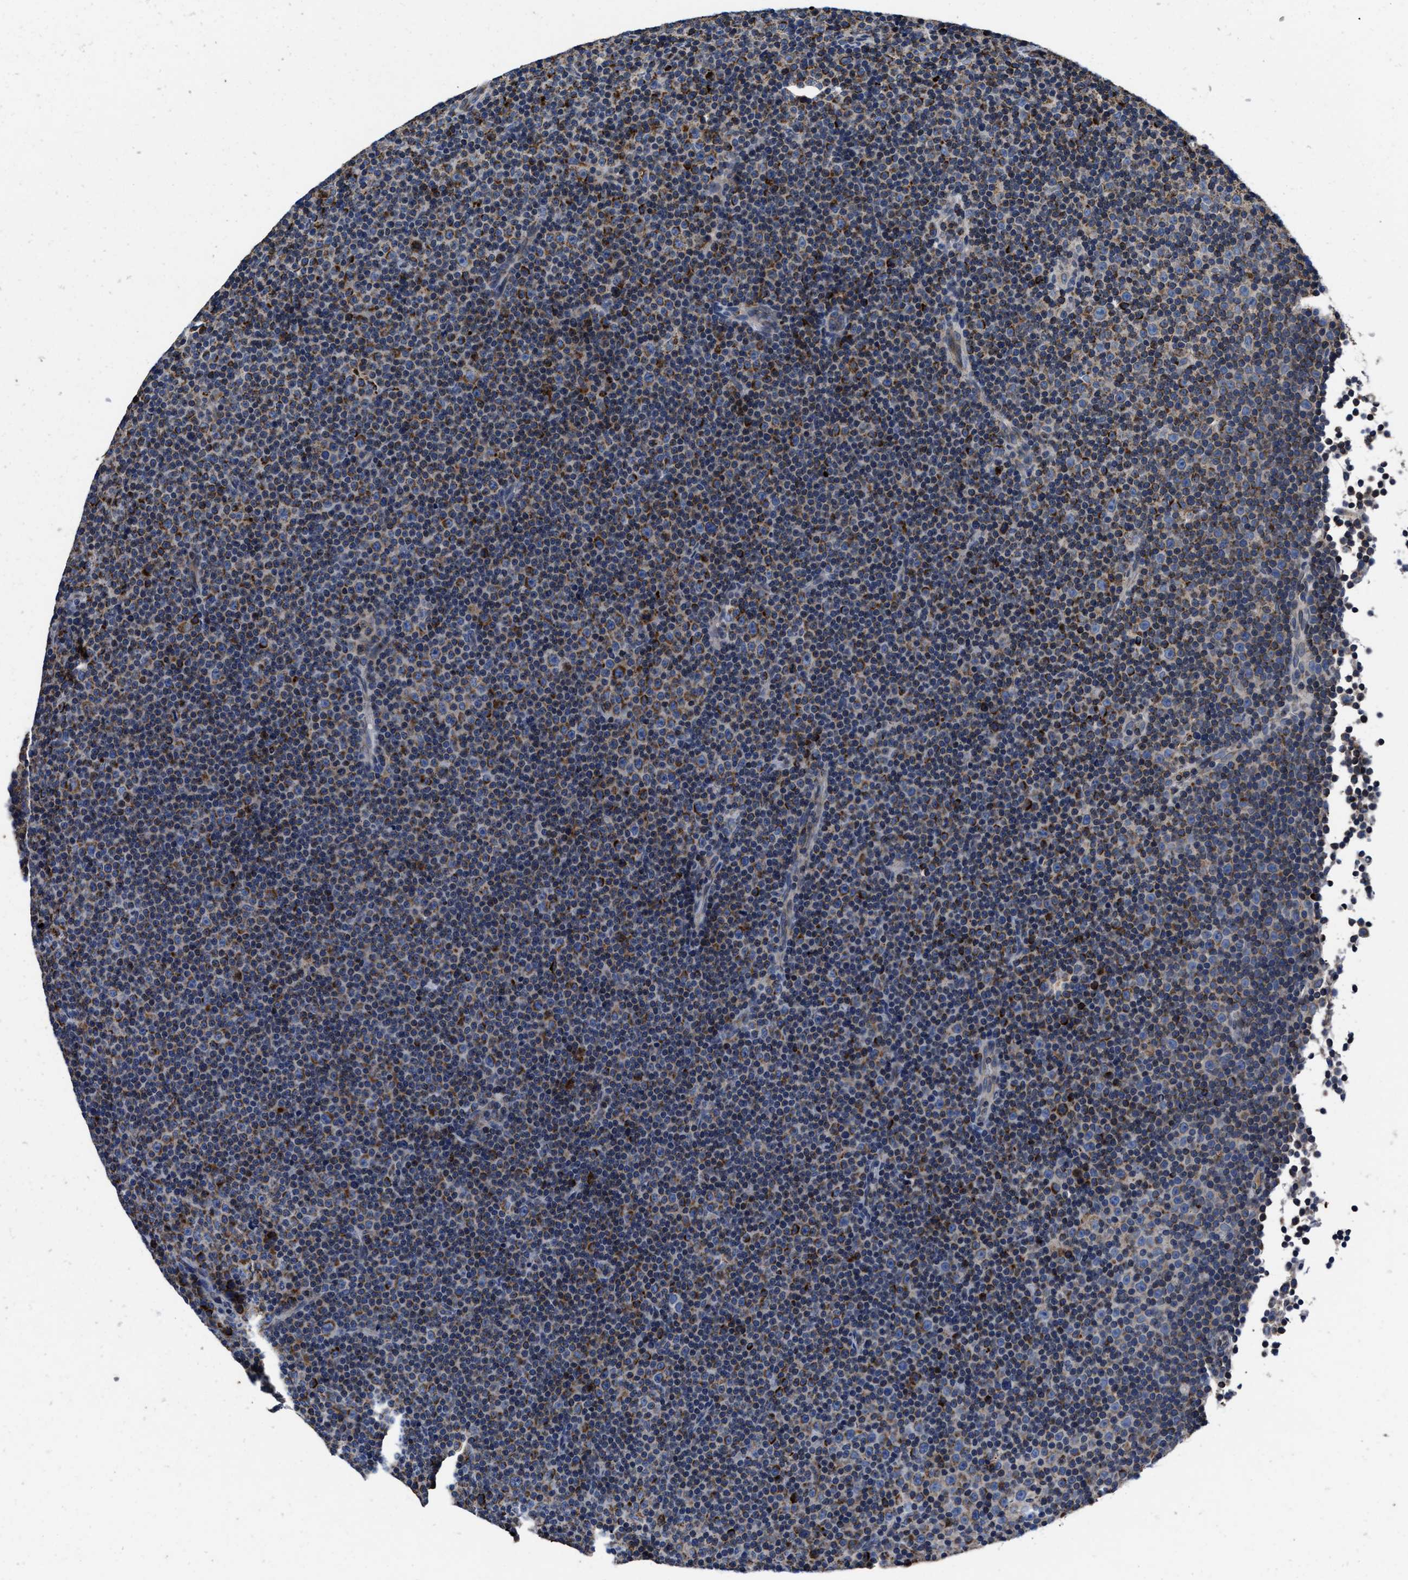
{"staining": {"intensity": "moderate", "quantity": "25%-75%", "location": "cytoplasmic/membranous"}, "tissue": "lymphoma", "cell_type": "Tumor cells", "image_type": "cancer", "snomed": [{"axis": "morphology", "description": "Malignant lymphoma, non-Hodgkin's type, Low grade"}, {"axis": "topography", "description": "Lymph node"}], "caption": "An image of human malignant lymphoma, non-Hodgkin's type (low-grade) stained for a protein displays moderate cytoplasmic/membranous brown staining in tumor cells. (brown staining indicates protein expression, while blue staining denotes nuclei).", "gene": "CACNA1D", "patient": {"sex": "female", "age": 67}}